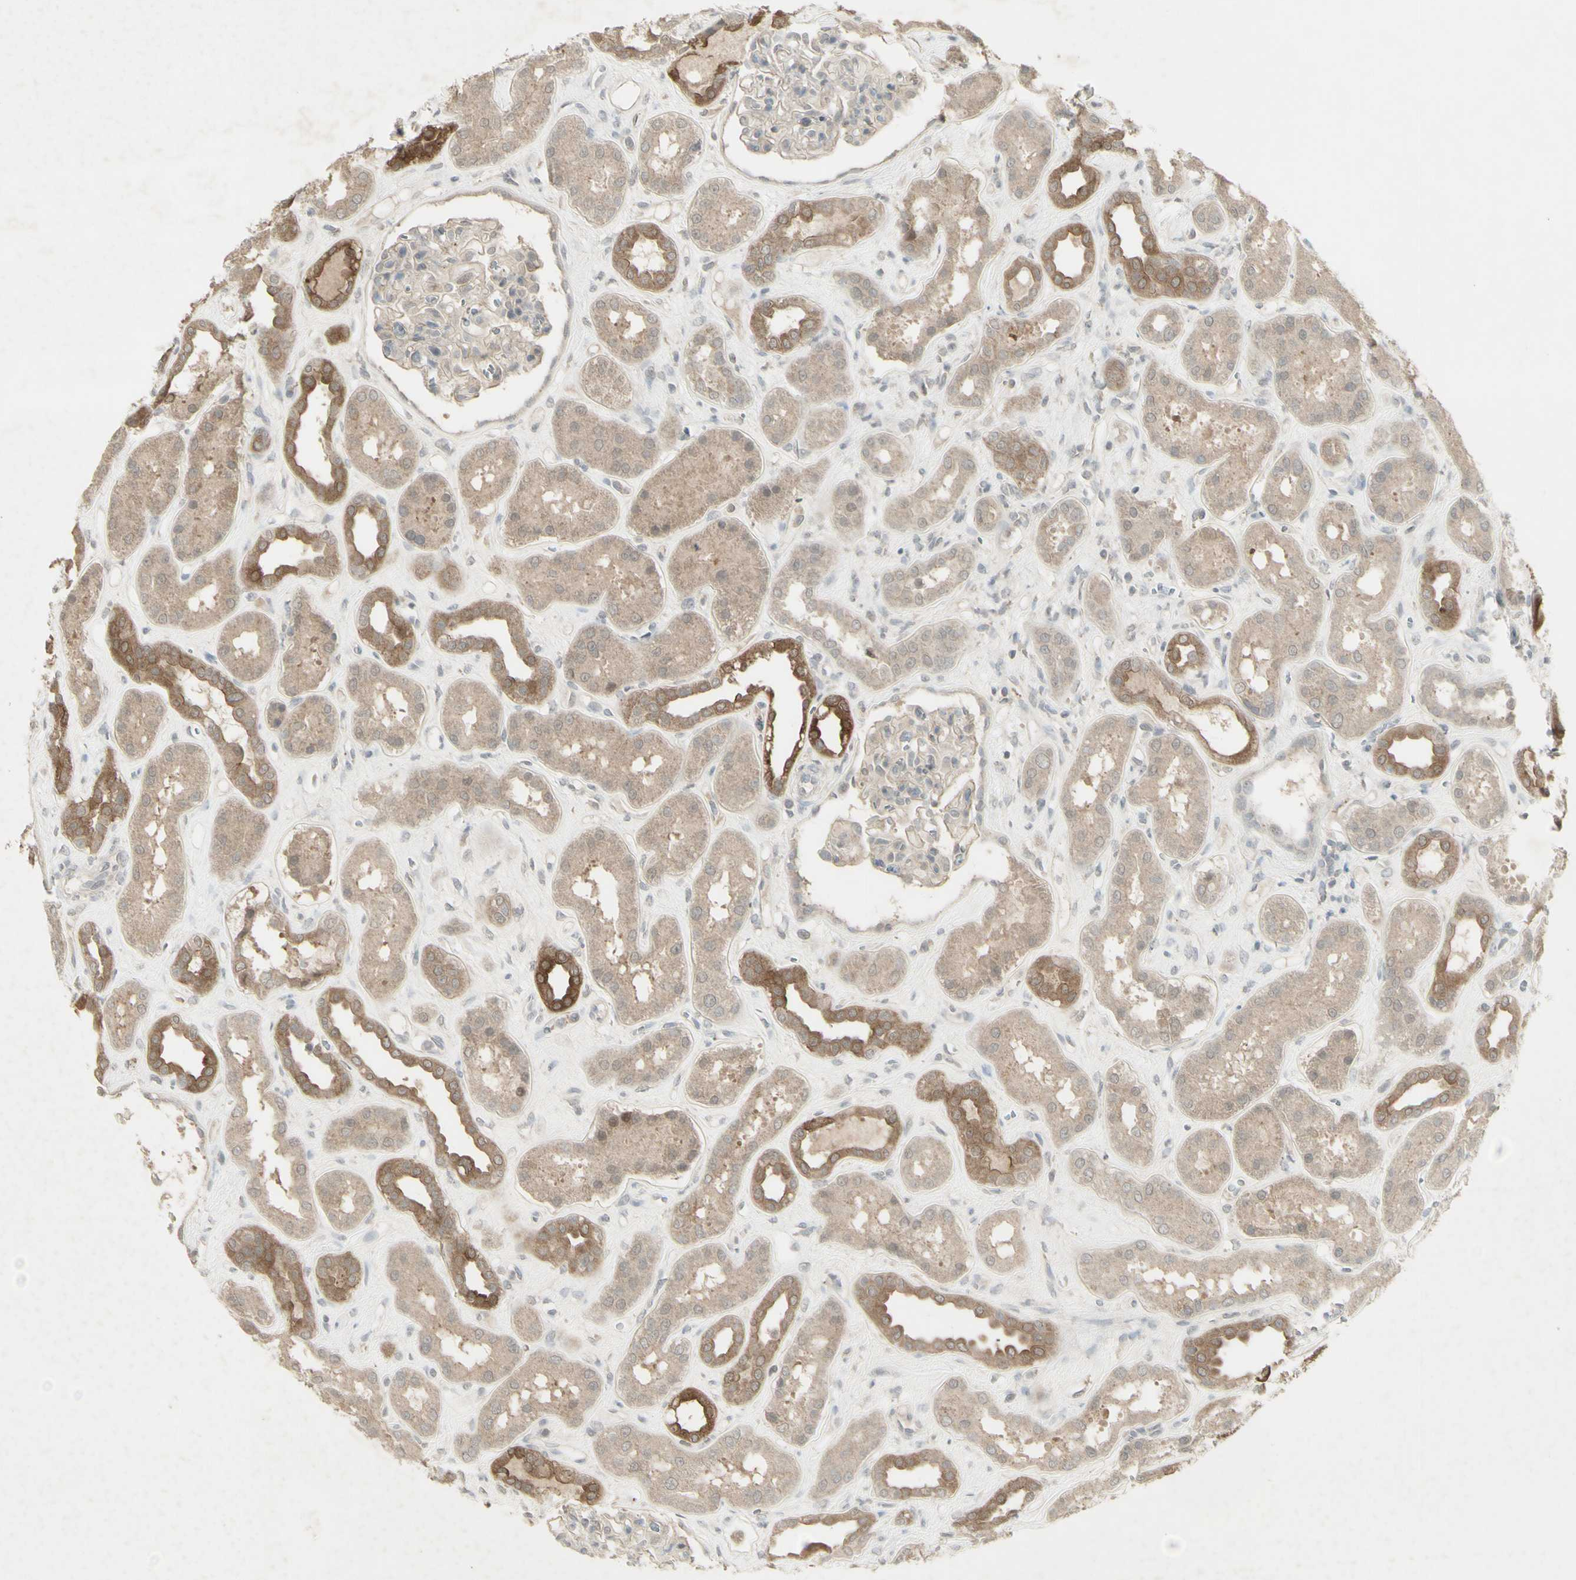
{"staining": {"intensity": "weak", "quantity": ">75%", "location": "cytoplasmic/membranous"}, "tissue": "kidney", "cell_type": "Cells in glomeruli", "image_type": "normal", "snomed": [{"axis": "morphology", "description": "Normal tissue, NOS"}, {"axis": "topography", "description": "Kidney"}], "caption": "Immunohistochemical staining of benign human kidney displays low levels of weak cytoplasmic/membranous staining in approximately >75% of cells in glomeruli. The staining is performed using DAB brown chromogen to label protein expression. The nuclei are counter-stained blue using hematoxylin.", "gene": "C1orf116", "patient": {"sex": "male", "age": 59}}